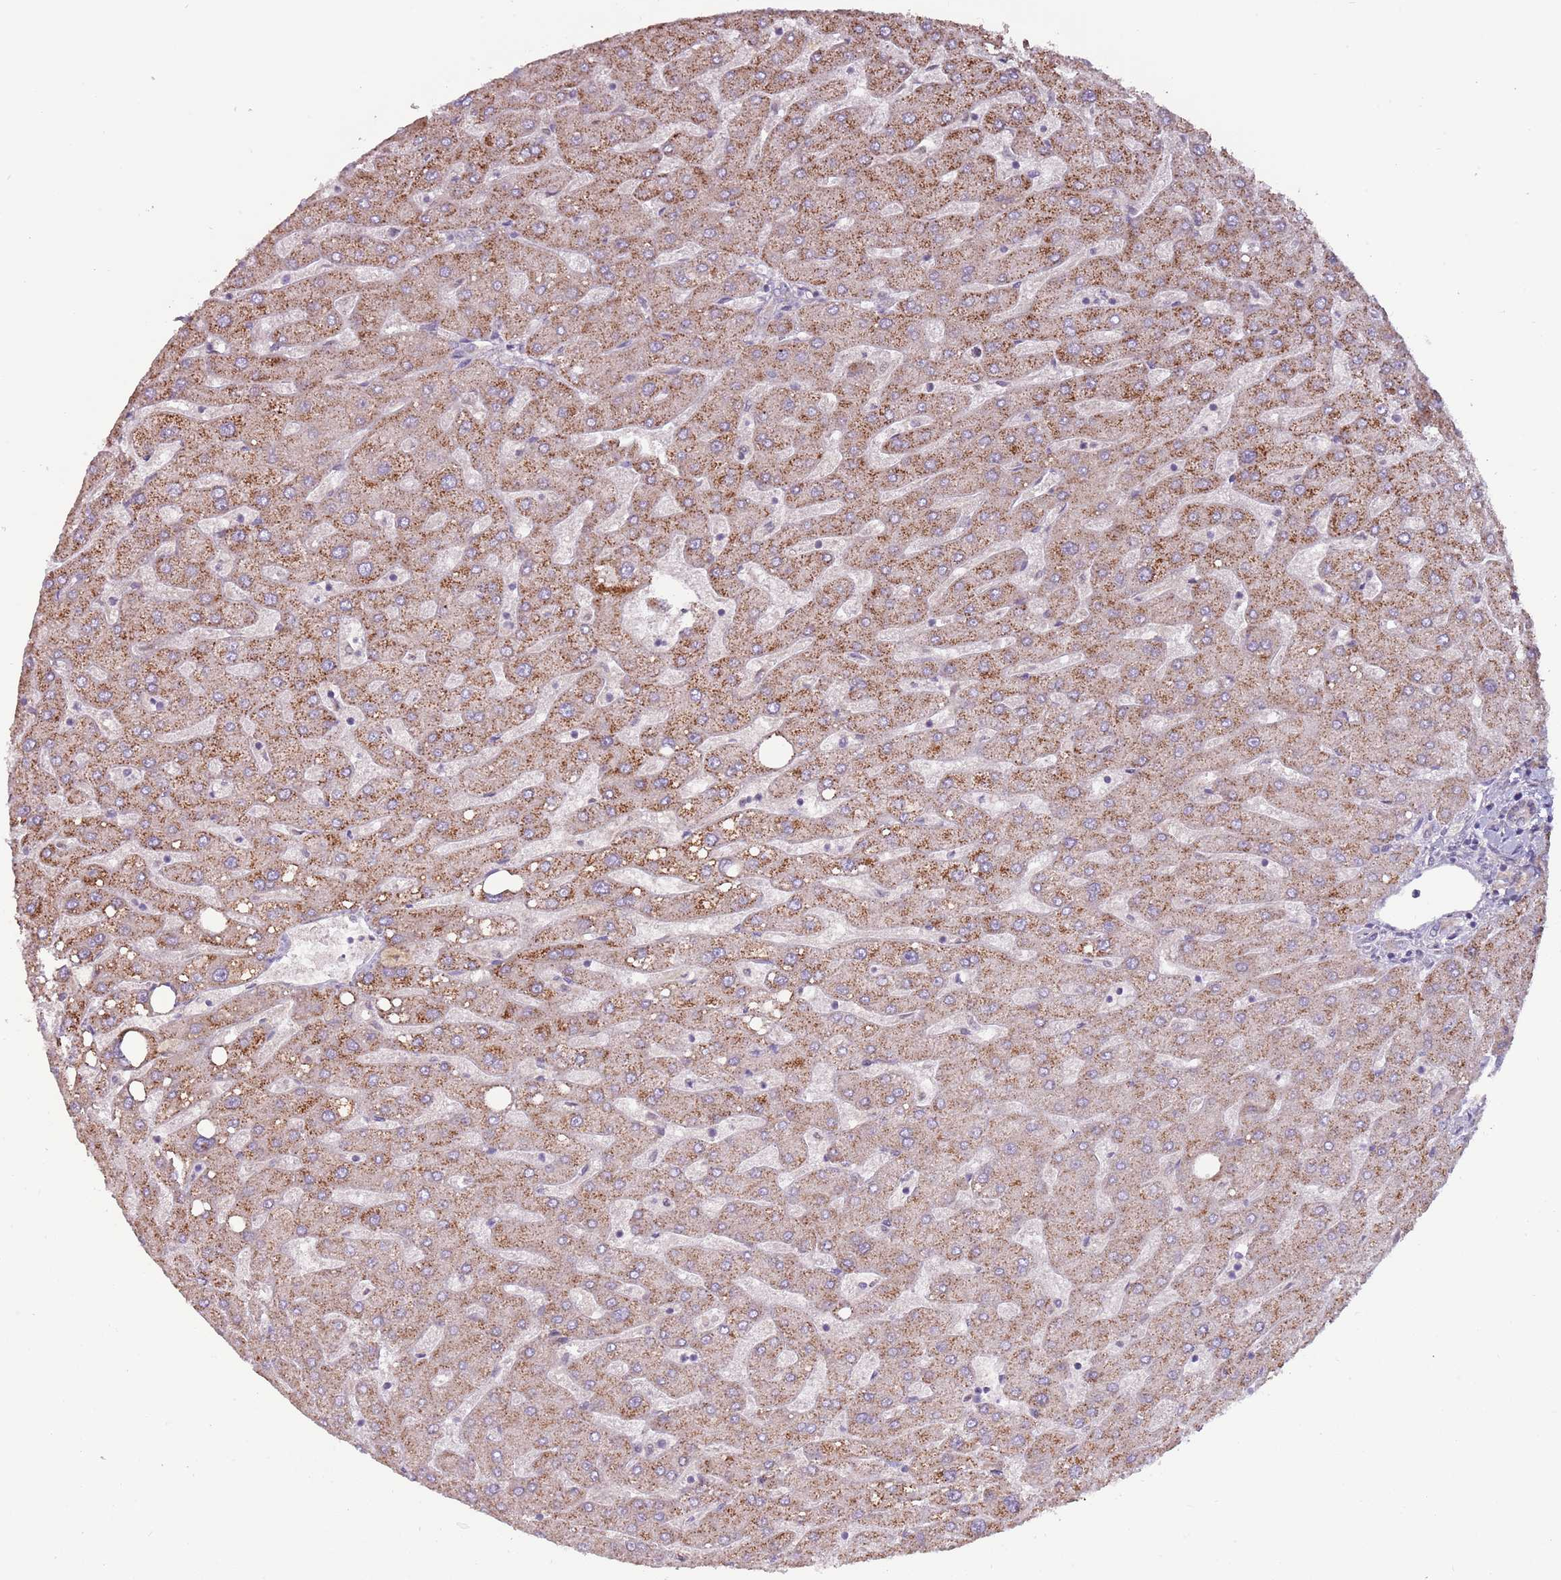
{"staining": {"intensity": "weak", "quantity": "<25%", "location": "cytoplasmic/membranous"}, "tissue": "liver", "cell_type": "Cholangiocytes", "image_type": "normal", "snomed": [{"axis": "morphology", "description": "Normal tissue, NOS"}, {"axis": "topography", "description": "Liver"}], "caption": "Liver stained for a protein using immunohistochemistry demonstrates no positivity cholangiocytes.", "gene": "SYS1", "patient": {"sex": "male", "age": 67}}